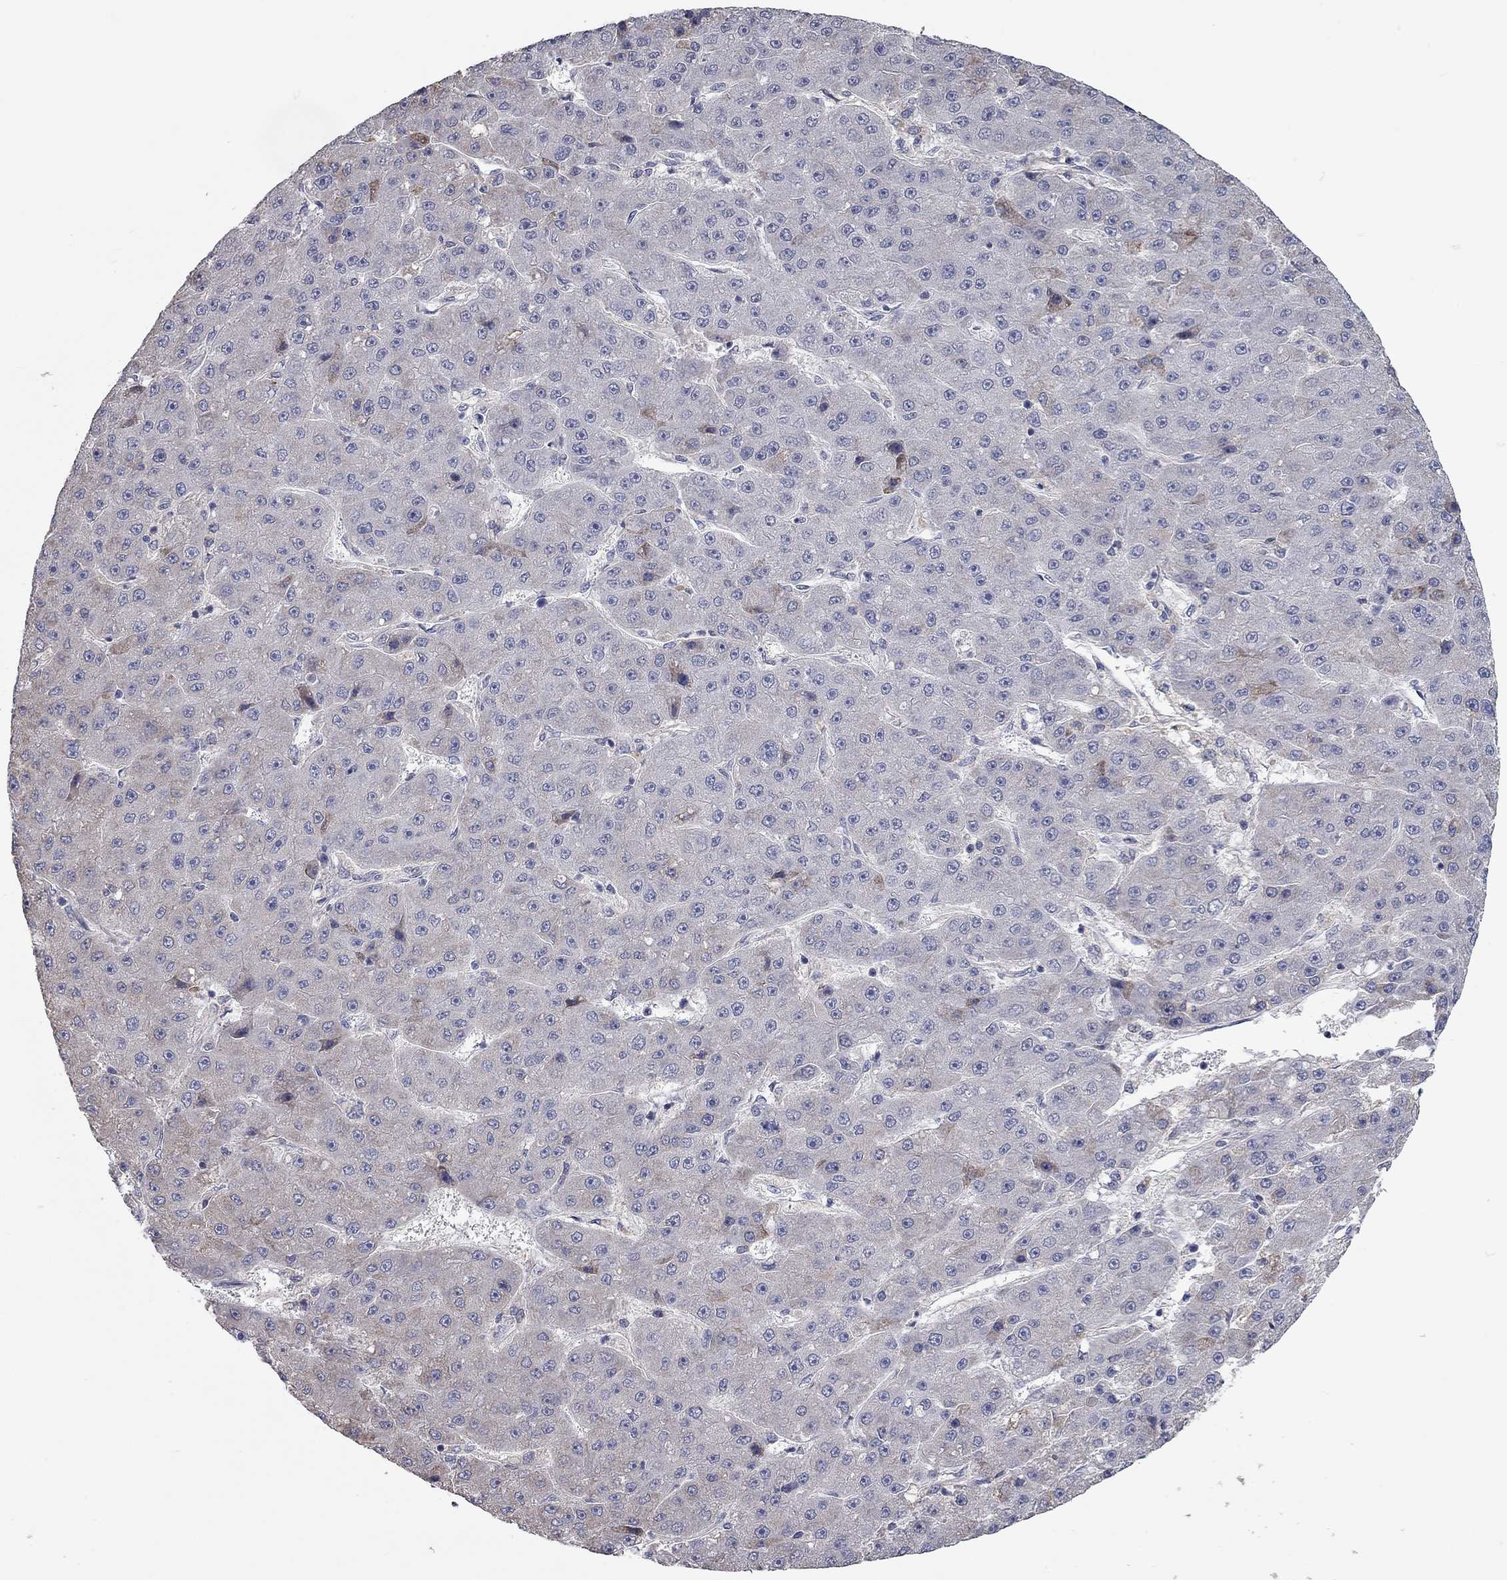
{"staining": {"intensity": "negative", "quantity": "none", "location": "none"}, "tissue": "liver cancer", "cell_type": "Tumor cells", "image_type": "cancer", "snomed": [{"axis": "morphology", "description": "Carcinoma, Hepatocellular, NOS"}, {"axis": "topography", "description": "Liver"}], "caption": "Immunohistochemistry (IHC) histopathology image of neoplastic tissue: human liver cancer stained with DAB exhibits no significant protein expression in tumor cells. The staining is performed using DAB (3,3'-diaminobenzidine) brown chromogen with nuclei counter-stained in using hematoxylin.", "gene": "XAGE2", "patient": {"sex": "male", "age": 67}}